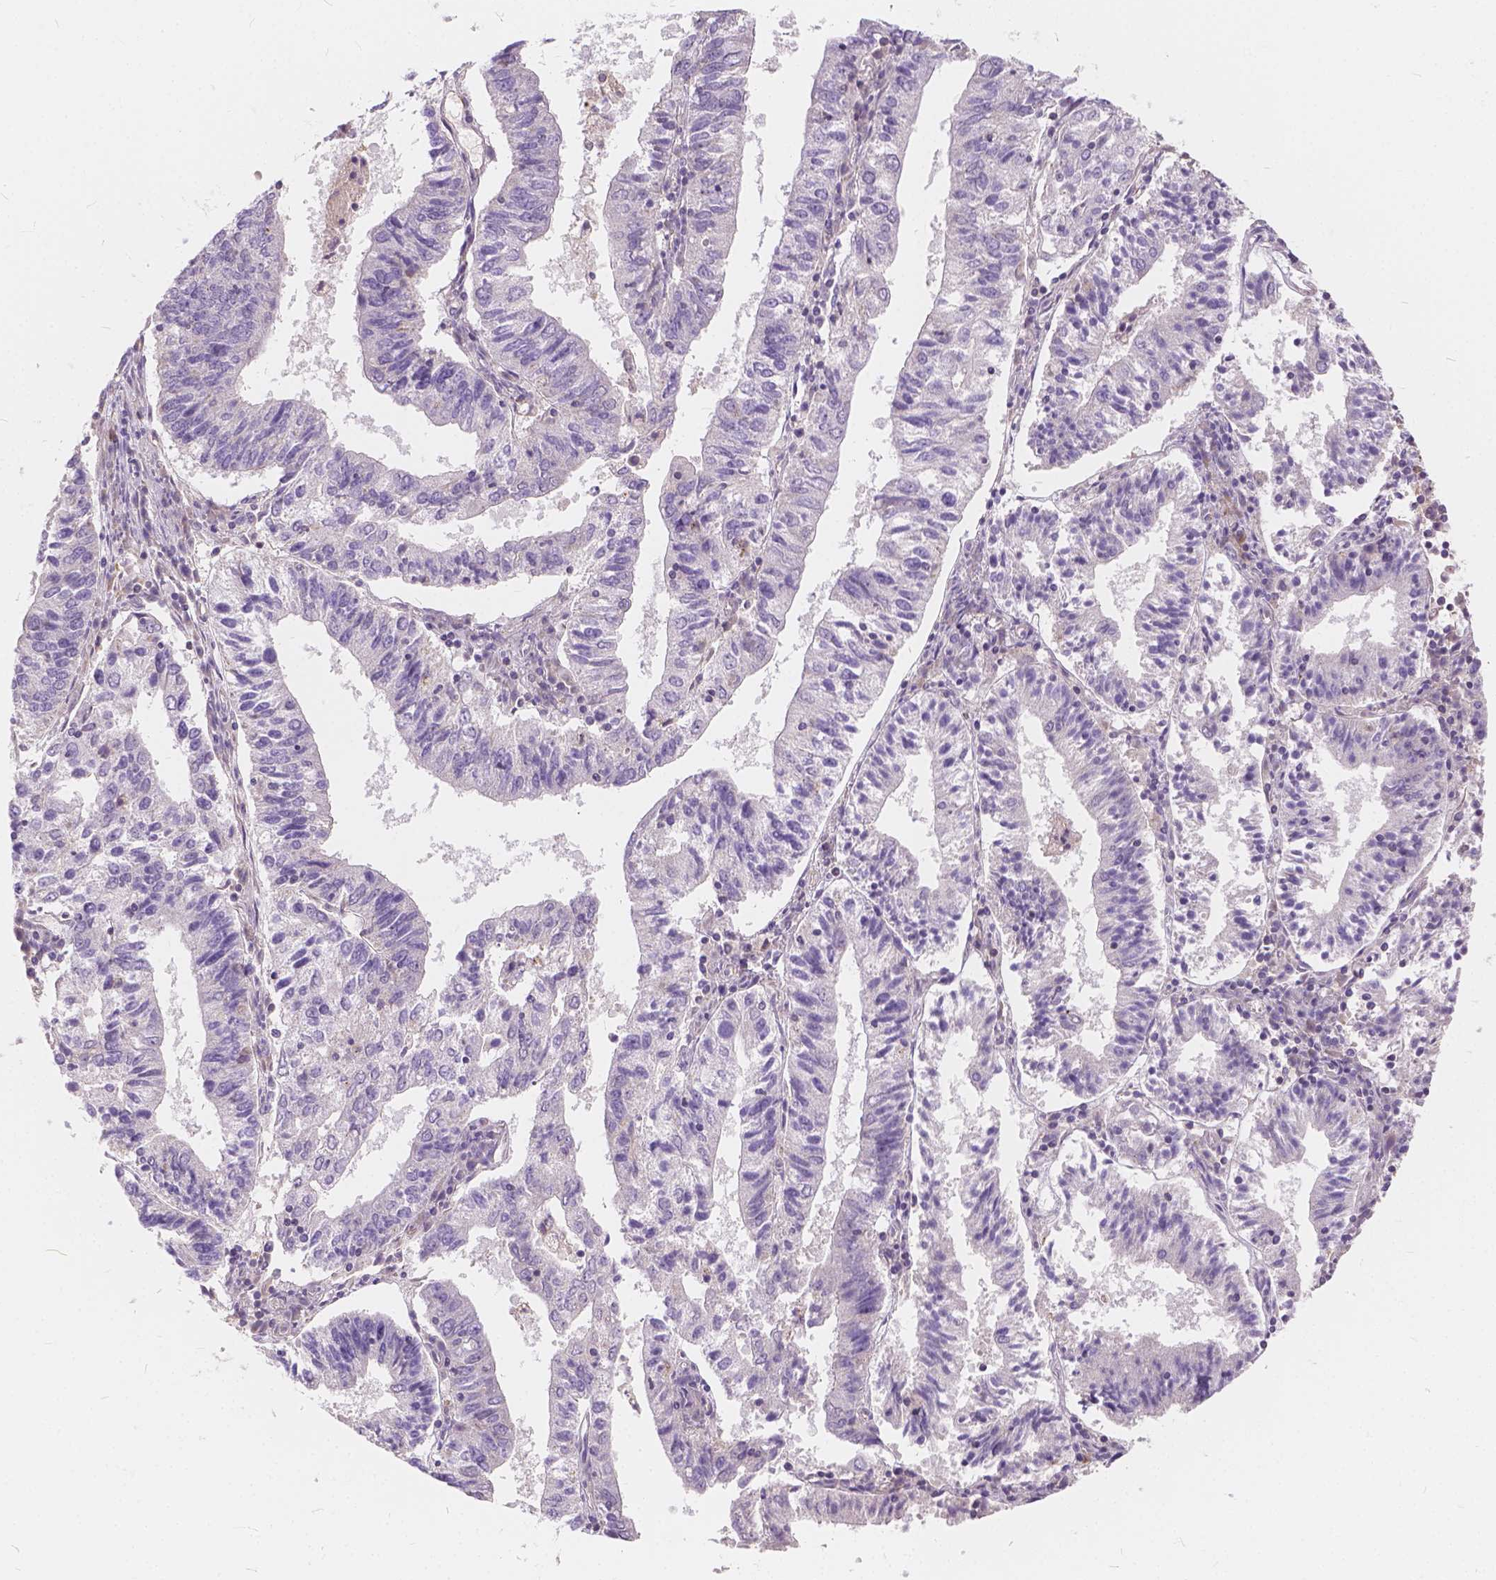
{"staining": {"intensity": "negative", "quantity": "none", "location": "none"}, "tissue": "endometrial cancer", "cell_type": "Tumor cells", "image_type": "cancer", "snomed": [{"axis": "morphology", "description": "Adenocarcinoma, NOS"}, {"axis": "topography", "description": "Endometrium"}], "caption": "Endometrial adenocarcinoma stained for a protein using IHC shows no positivity tumor cells.", "gene": "KIAA0513", "patient": {"sex": "female", "age": 82}}